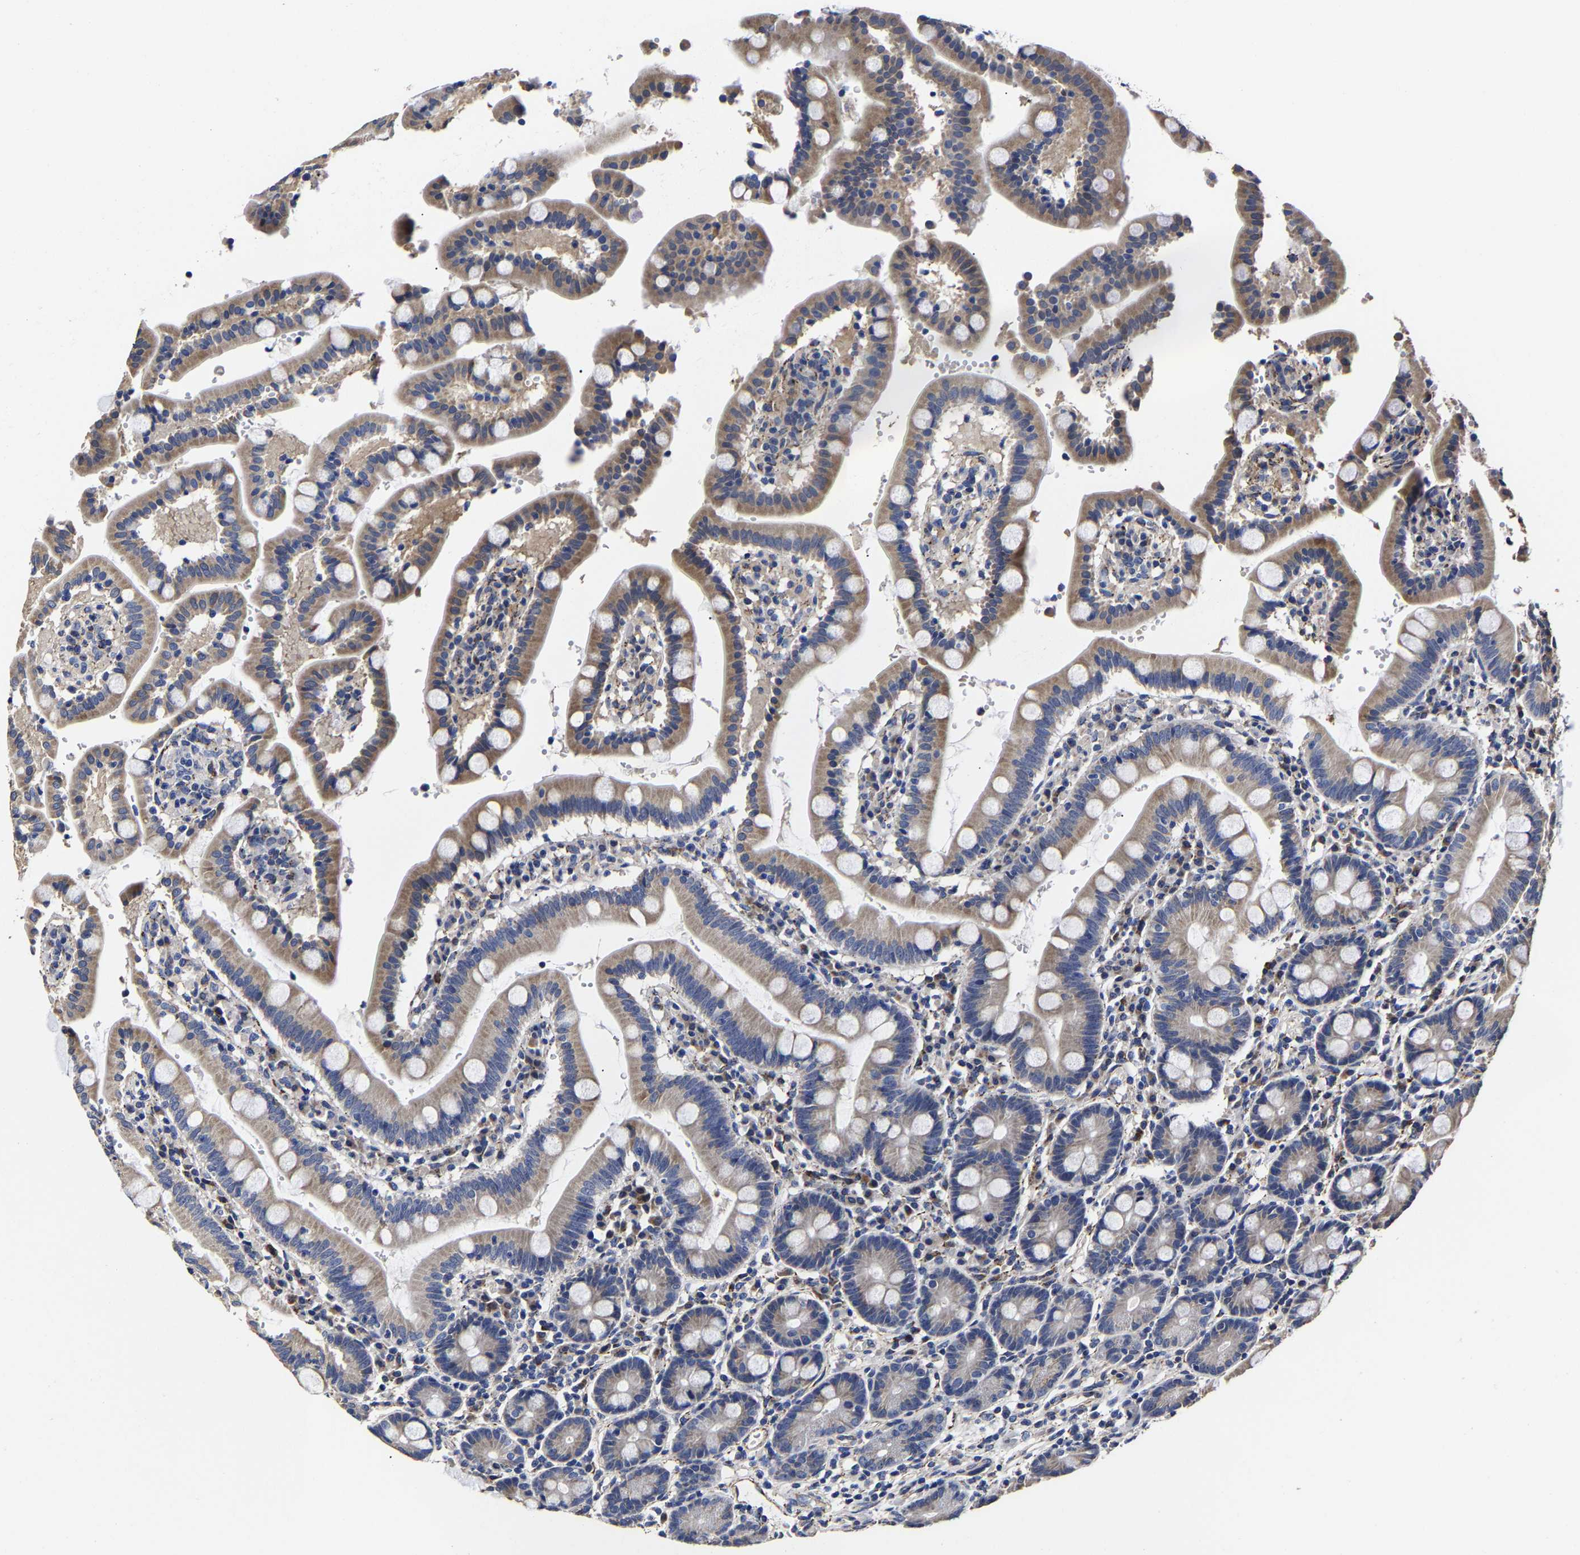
{"staining": {"intensity": "weak", "quantity": "25%-75%", "location": "cytoplasmic/membranous"}, "tissue": "duodenum", "cell_type": "Glandular cells", "image_type": "normal", "snomed": [{"axis": "morphology", "description": "Normal tissue, NOS"}, {"axis": "topography", "description": "Small intestine, NOS"}], "caption": "Immunohistochemical staining of unremarkable human duodenum shows weak cytoplasmic/membranous protein positivity in about 25%-75% of glandular cells.", "gene": "AASS", "patient": {"sex": "female", "age": 71}}